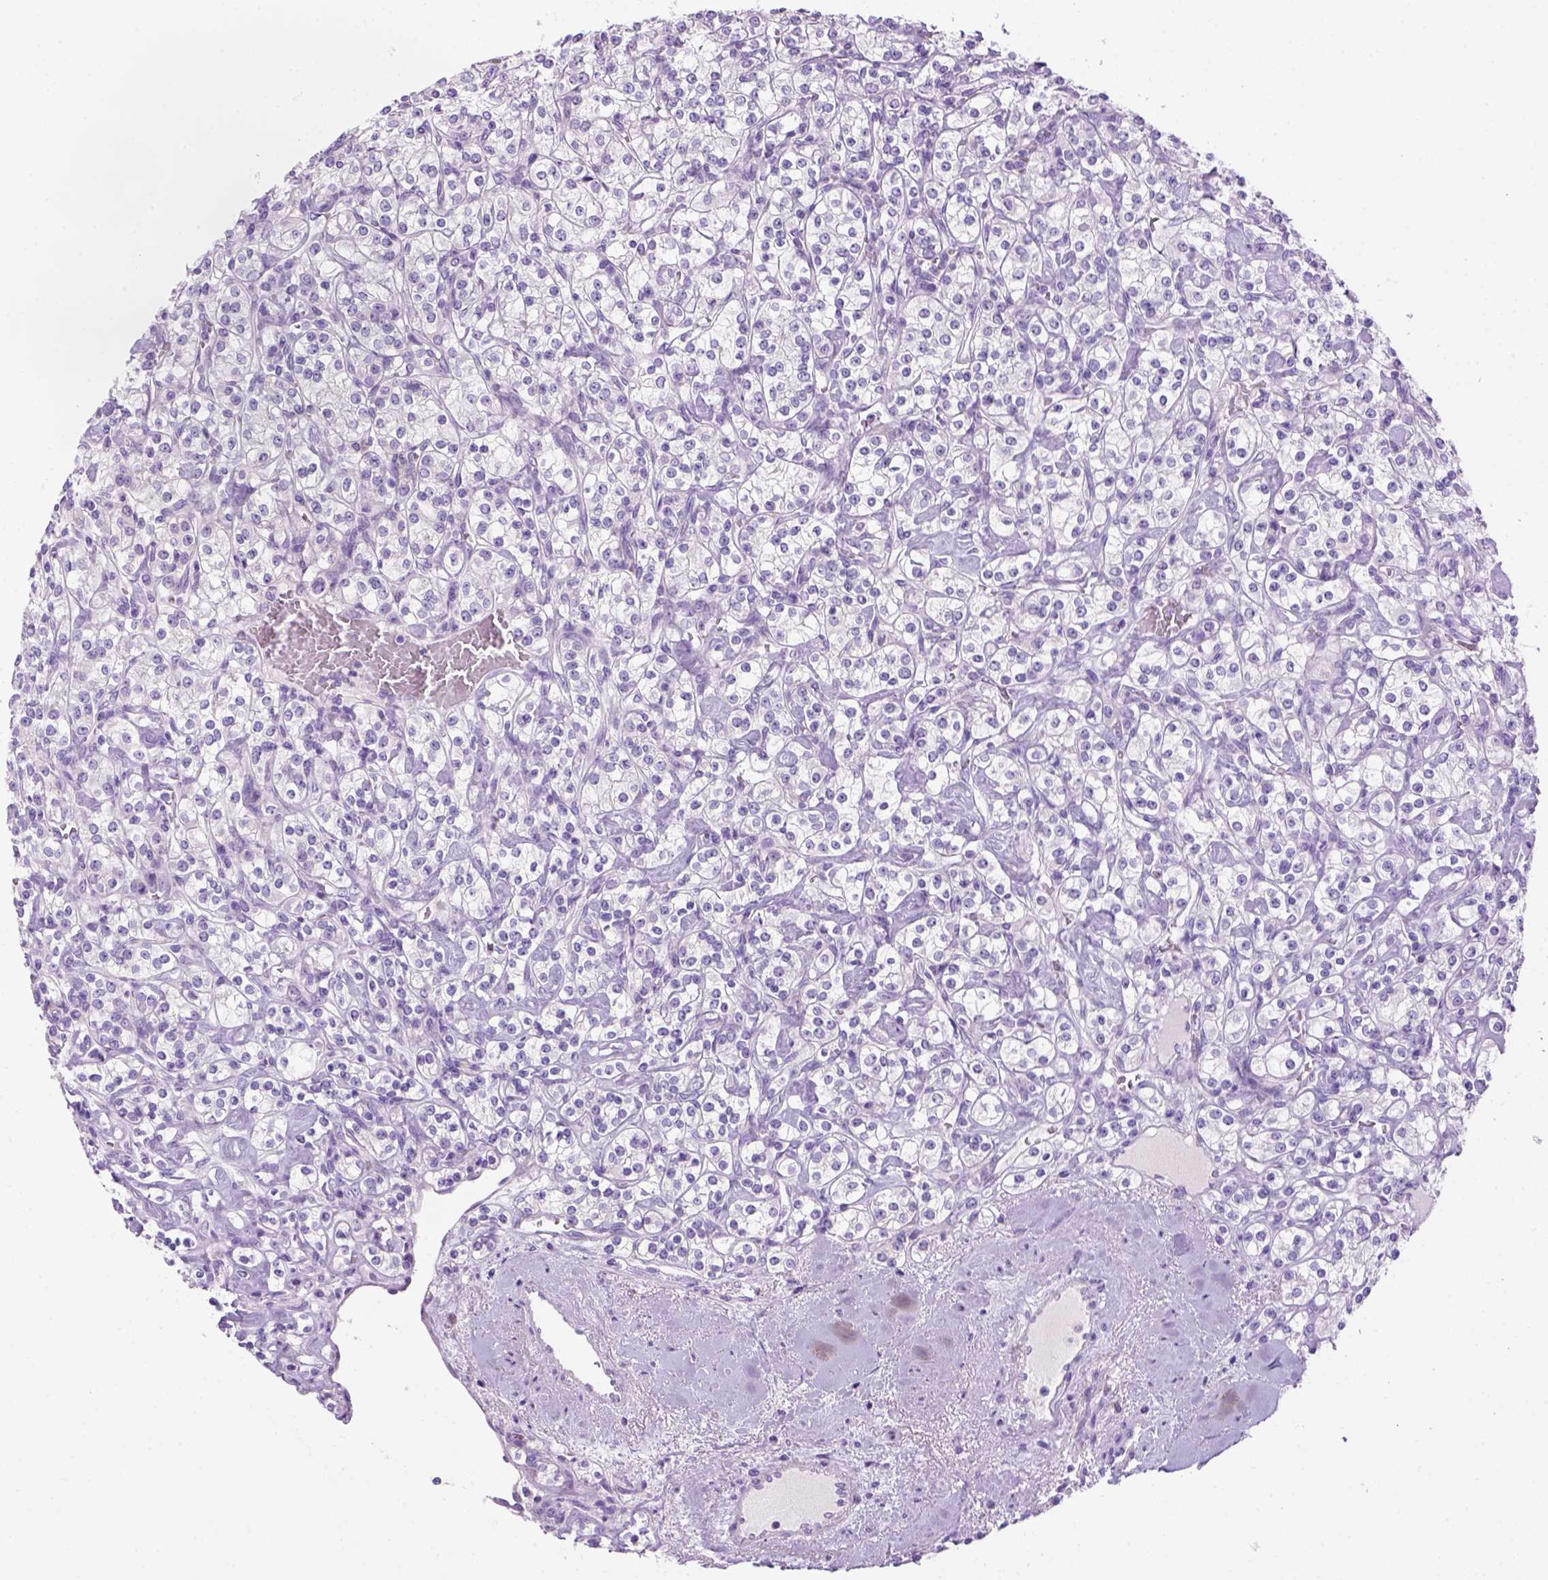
{"staining": {"intensity": "negative", "quantity": "none", "location": "none"}, "tissue": "renal cancer", "cell_type": "Tumor cells", "image_type": "cancer", "snomed": [{"axis": "morphology", "description": "Adenocarcinoma, NOS"}, {"axis": "topography", "description": "Kidney"}], "caption": "The image demonstrates no staining of tumor cells in renal adenocarcinoma.", "gene": "DNAH11", "patient": {"sex": "male", "age": 77}}